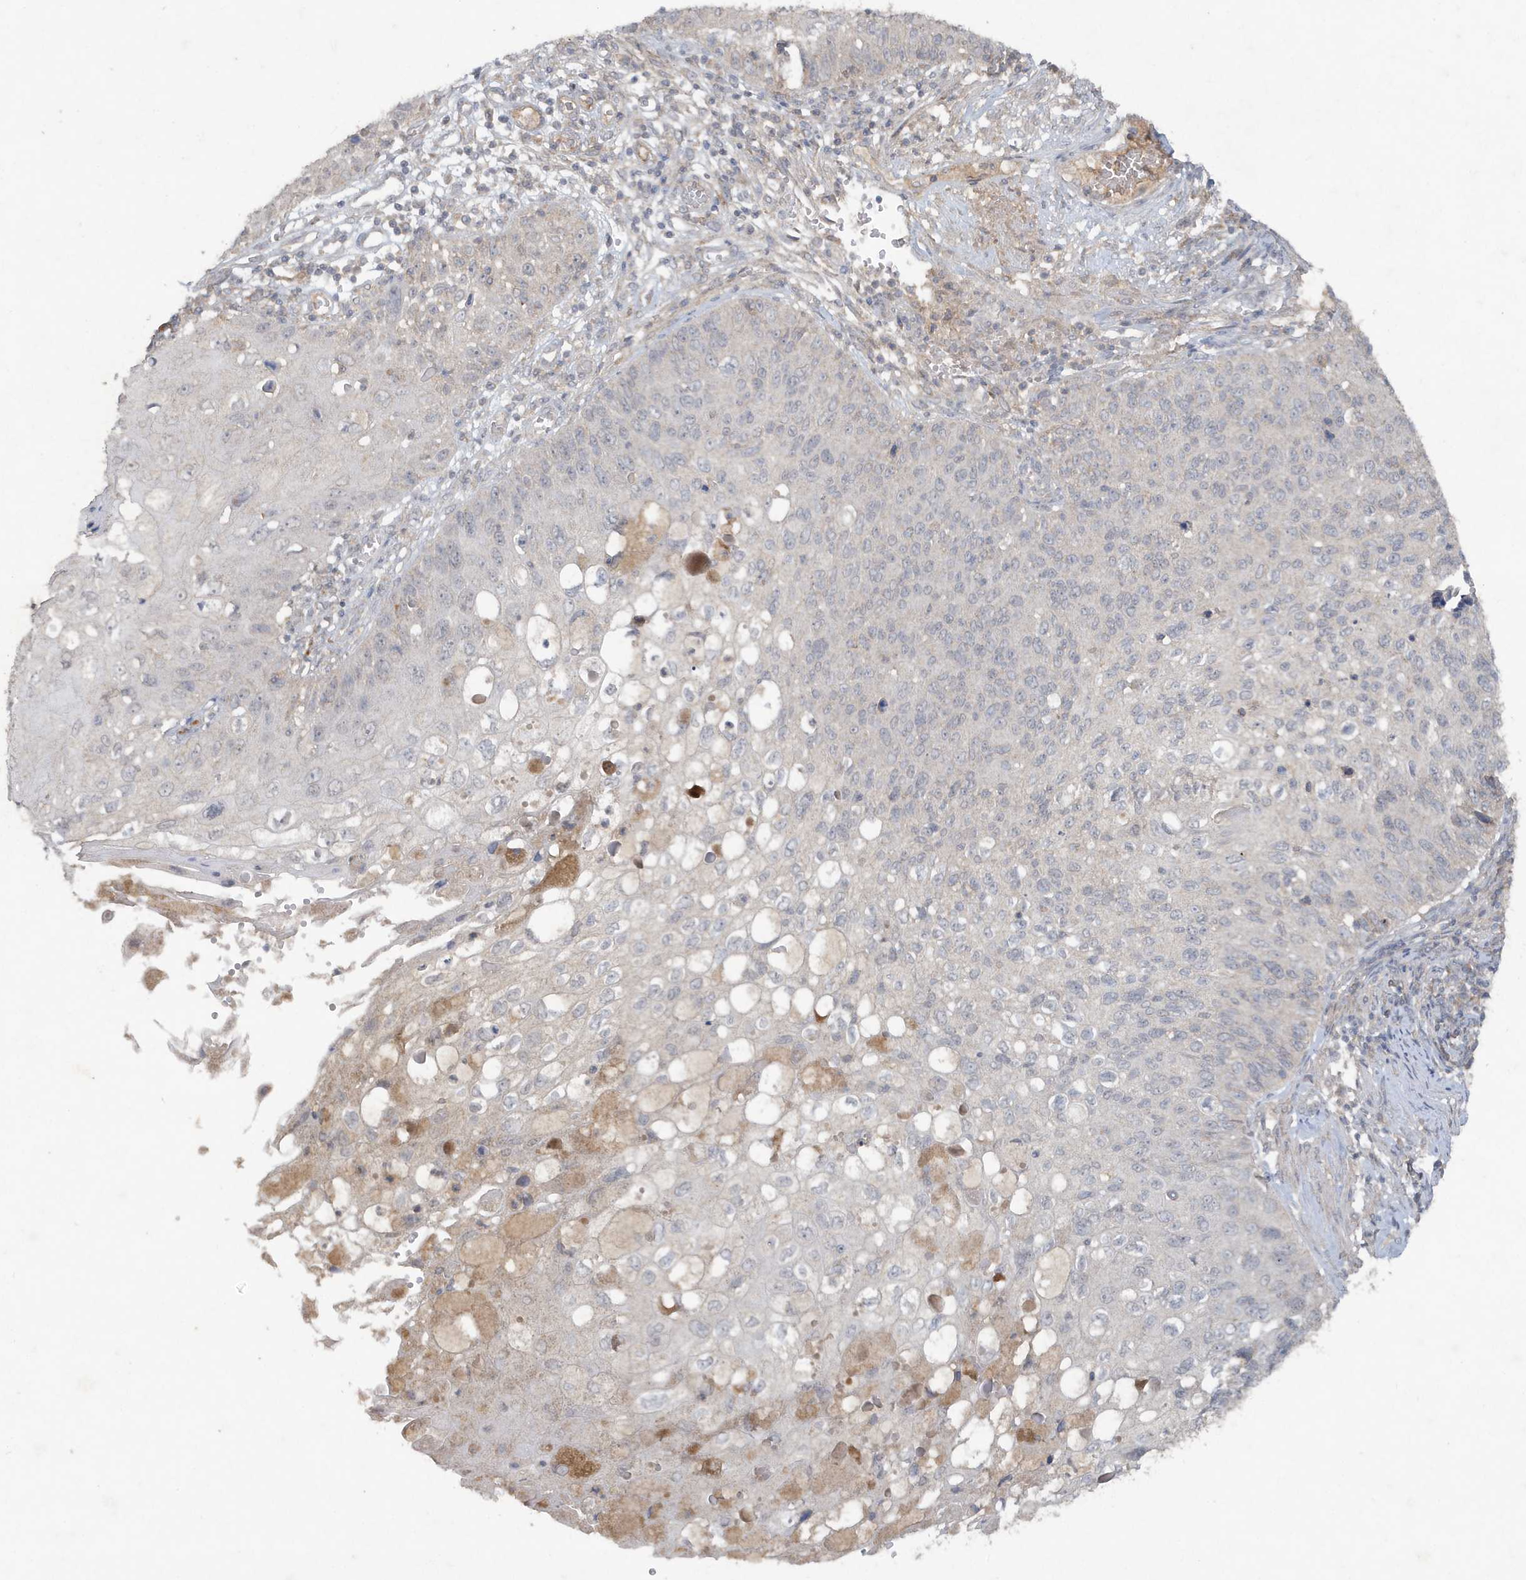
{"staining": {"intensity": "moderate", "quantity": "<25%", "location": "cytoplasmic/membranous"}, "tissue": "cervical cancer", "cell_type": "Tumor cells", "image_type": "cancer", "snomed": [{"axis": "morphology", "description": "Squamous cell carcinoma, NOS"}, {"axis": "topography", "description": "Cervix"}], "caption": "Tumor cells demonstrate low levels of moderate cytoplasmic/membranous staining in approximately <25% of cells in cervical cancer.", "gene": "C1RL", "patient": {"sex": "female", "age": 70}}